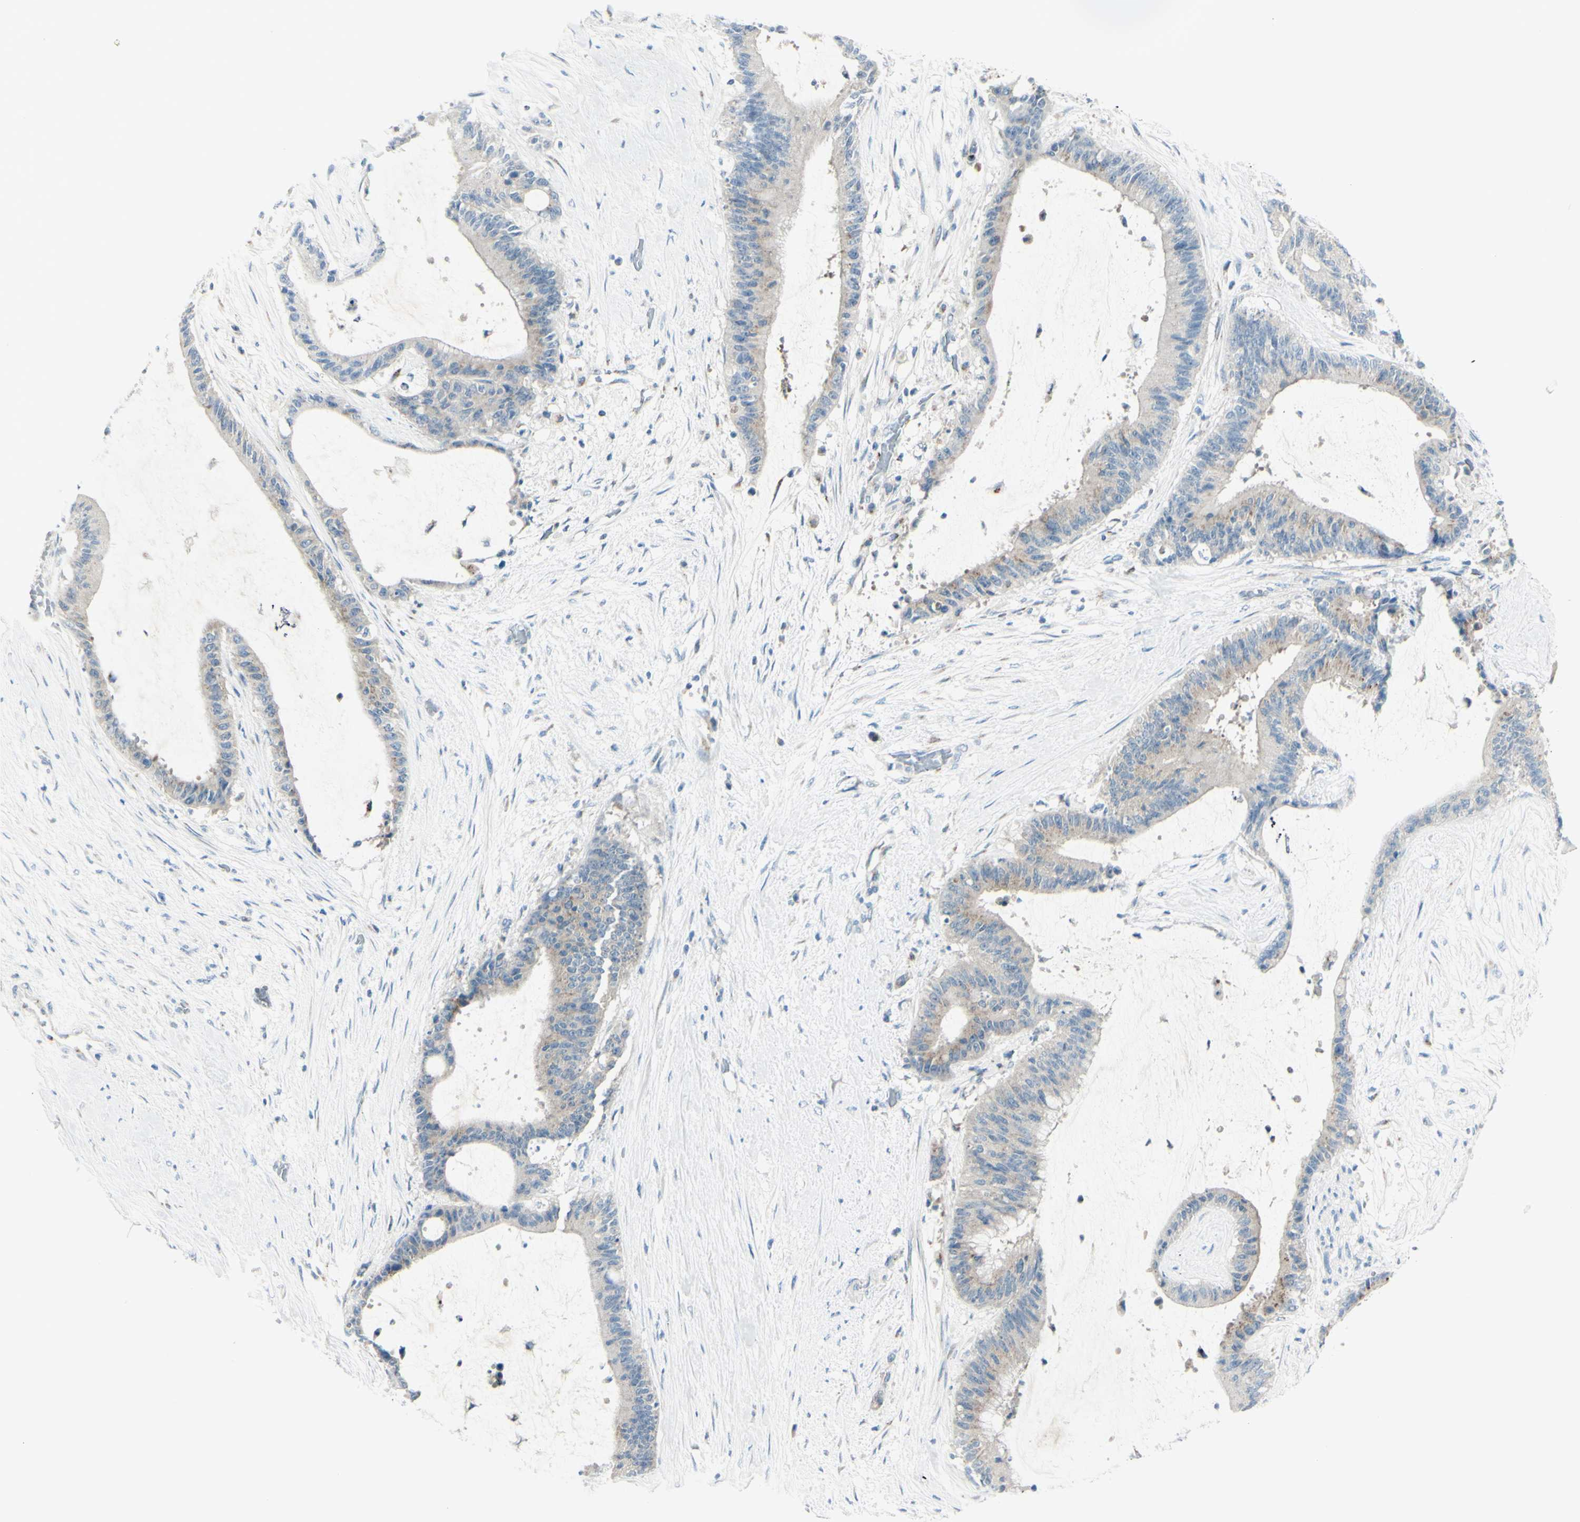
{"staining": {"intensity": "weak", "quantity": "<25%", "location": "cytoplasmic/membranous"}, "tissue": "liver cancer", "cell_type": "Tumor cells", "image_type": "cancer", "snomed": [{"axis": "morphology", "description": "Cholangiocarcinoma"}, {"axis": "topography", "description": "Liver"}], "caption": "Immunohistochemical staining of human liver cancer demonstrates no significant expression in tumor cells.", "gene": "B4GALT1", "patient": {"sex": "female", "age": 73}}